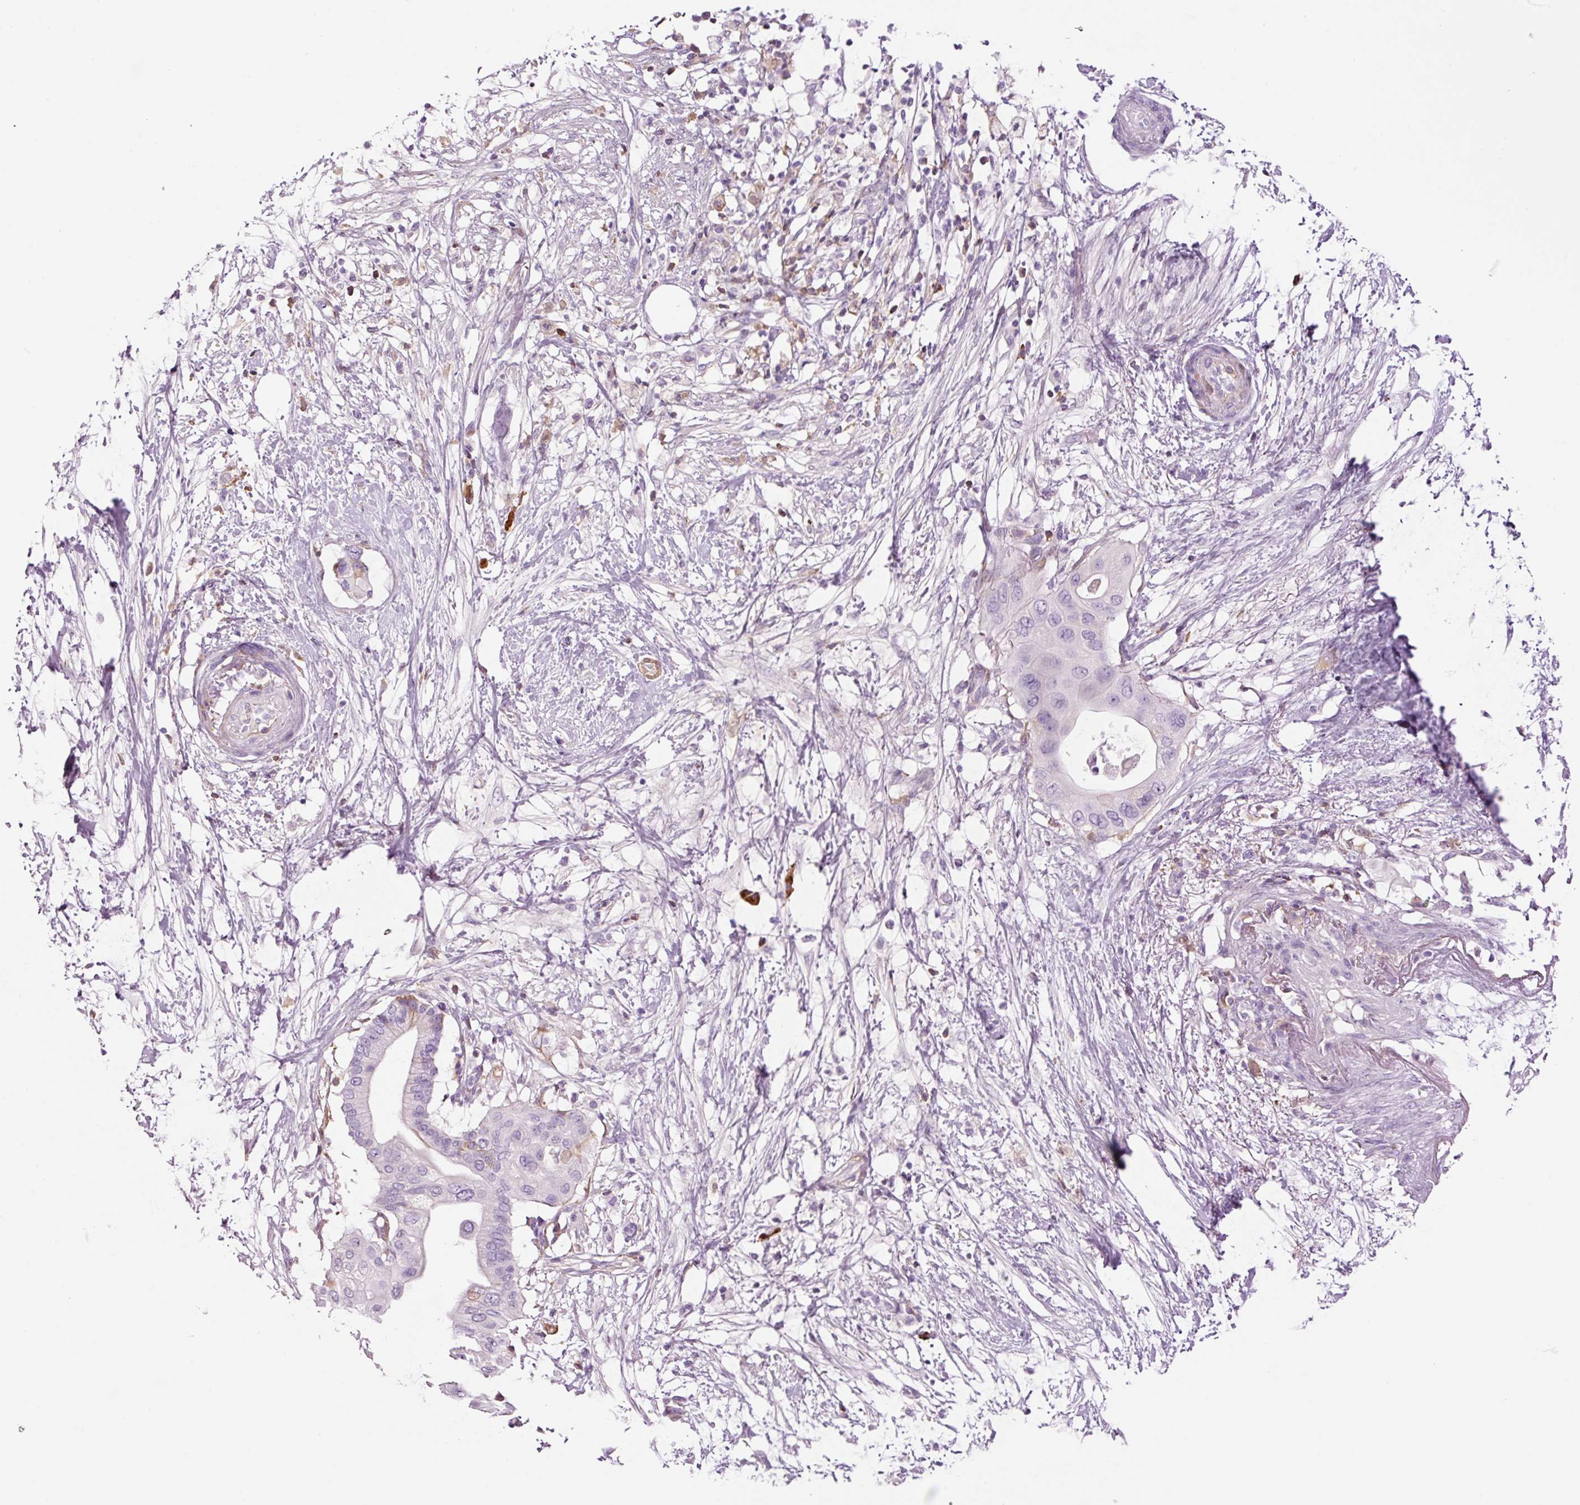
{"staining": {"intensity": "negative", "quantity": "none", "location": "none"}, "tissue": "pancreatic cancer", "cell_type": "Tumor cells", "image_type": "cancer", "snomed": [{"axis": "morphology", "description": "Adenocarcinoma, NOS"}, {"axis": "topography", "description": "Pancreas"}], "caption": "Protein analysis of pancreatic adenocarcinoma exhibits no significant expression in tumor cells. (Brightfield microscopy of DAB IHC at high magnification).", "gene": "KLF1", "patient": {"sex": "male", "age": 68}}